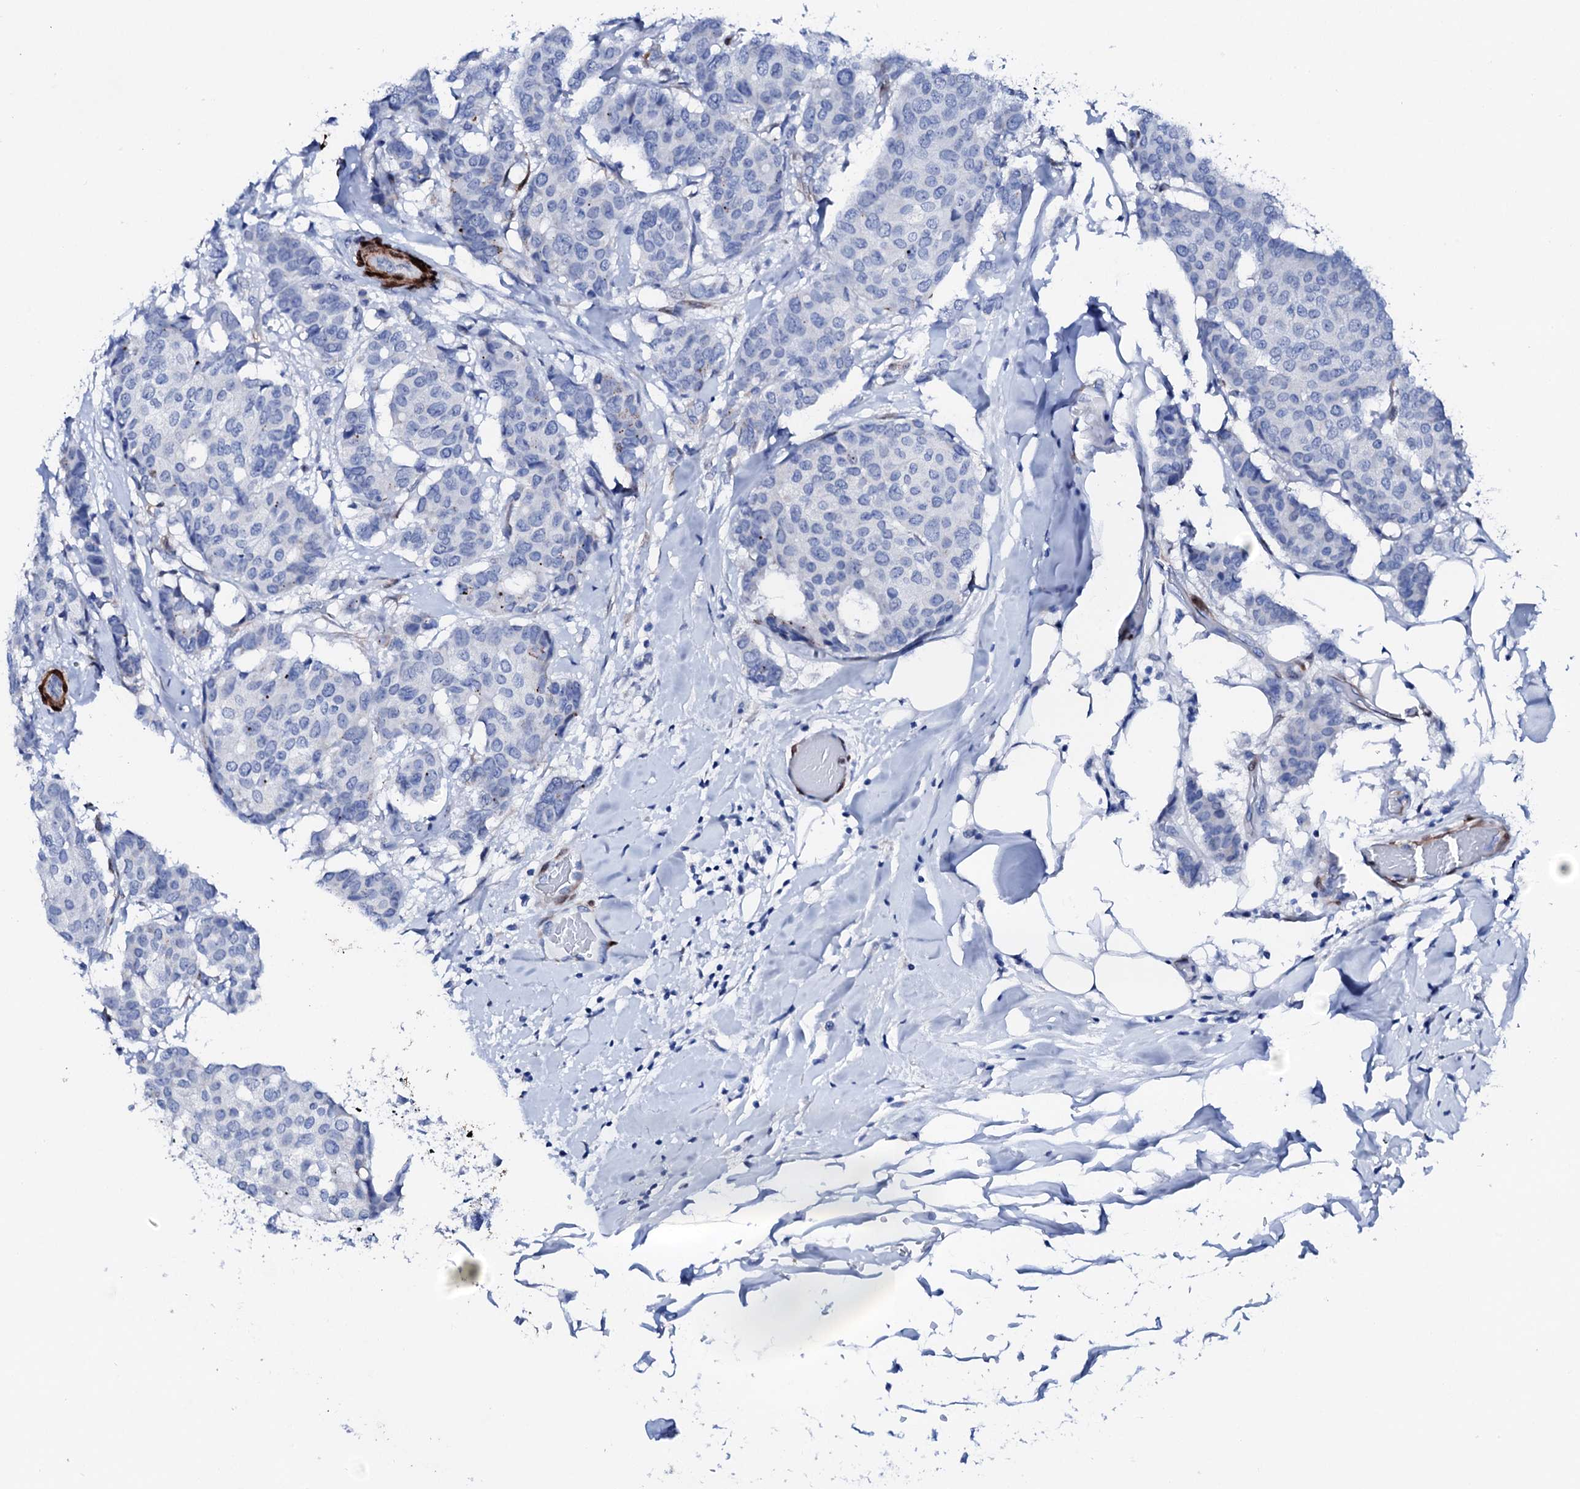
{"staining": {"intensity": "negative", "quantity": "none", "location": "none"}, "tissue": "breast cancer", "cell_type": "Tumor cells", "image_type": "cancer", "snomed": [{"axis": "morphology", "description": "Duct carcinoma"}, {"axis": "topography", "description": "Breast"}], "caption": "Breast invasive ductal carcinoma was stained to show a protein in brown. There is no significant expression in tumor cells. Nuclei are stained in blue.", "gene": "NRIP2", "patient": {"sex": "female", "age": 75}}